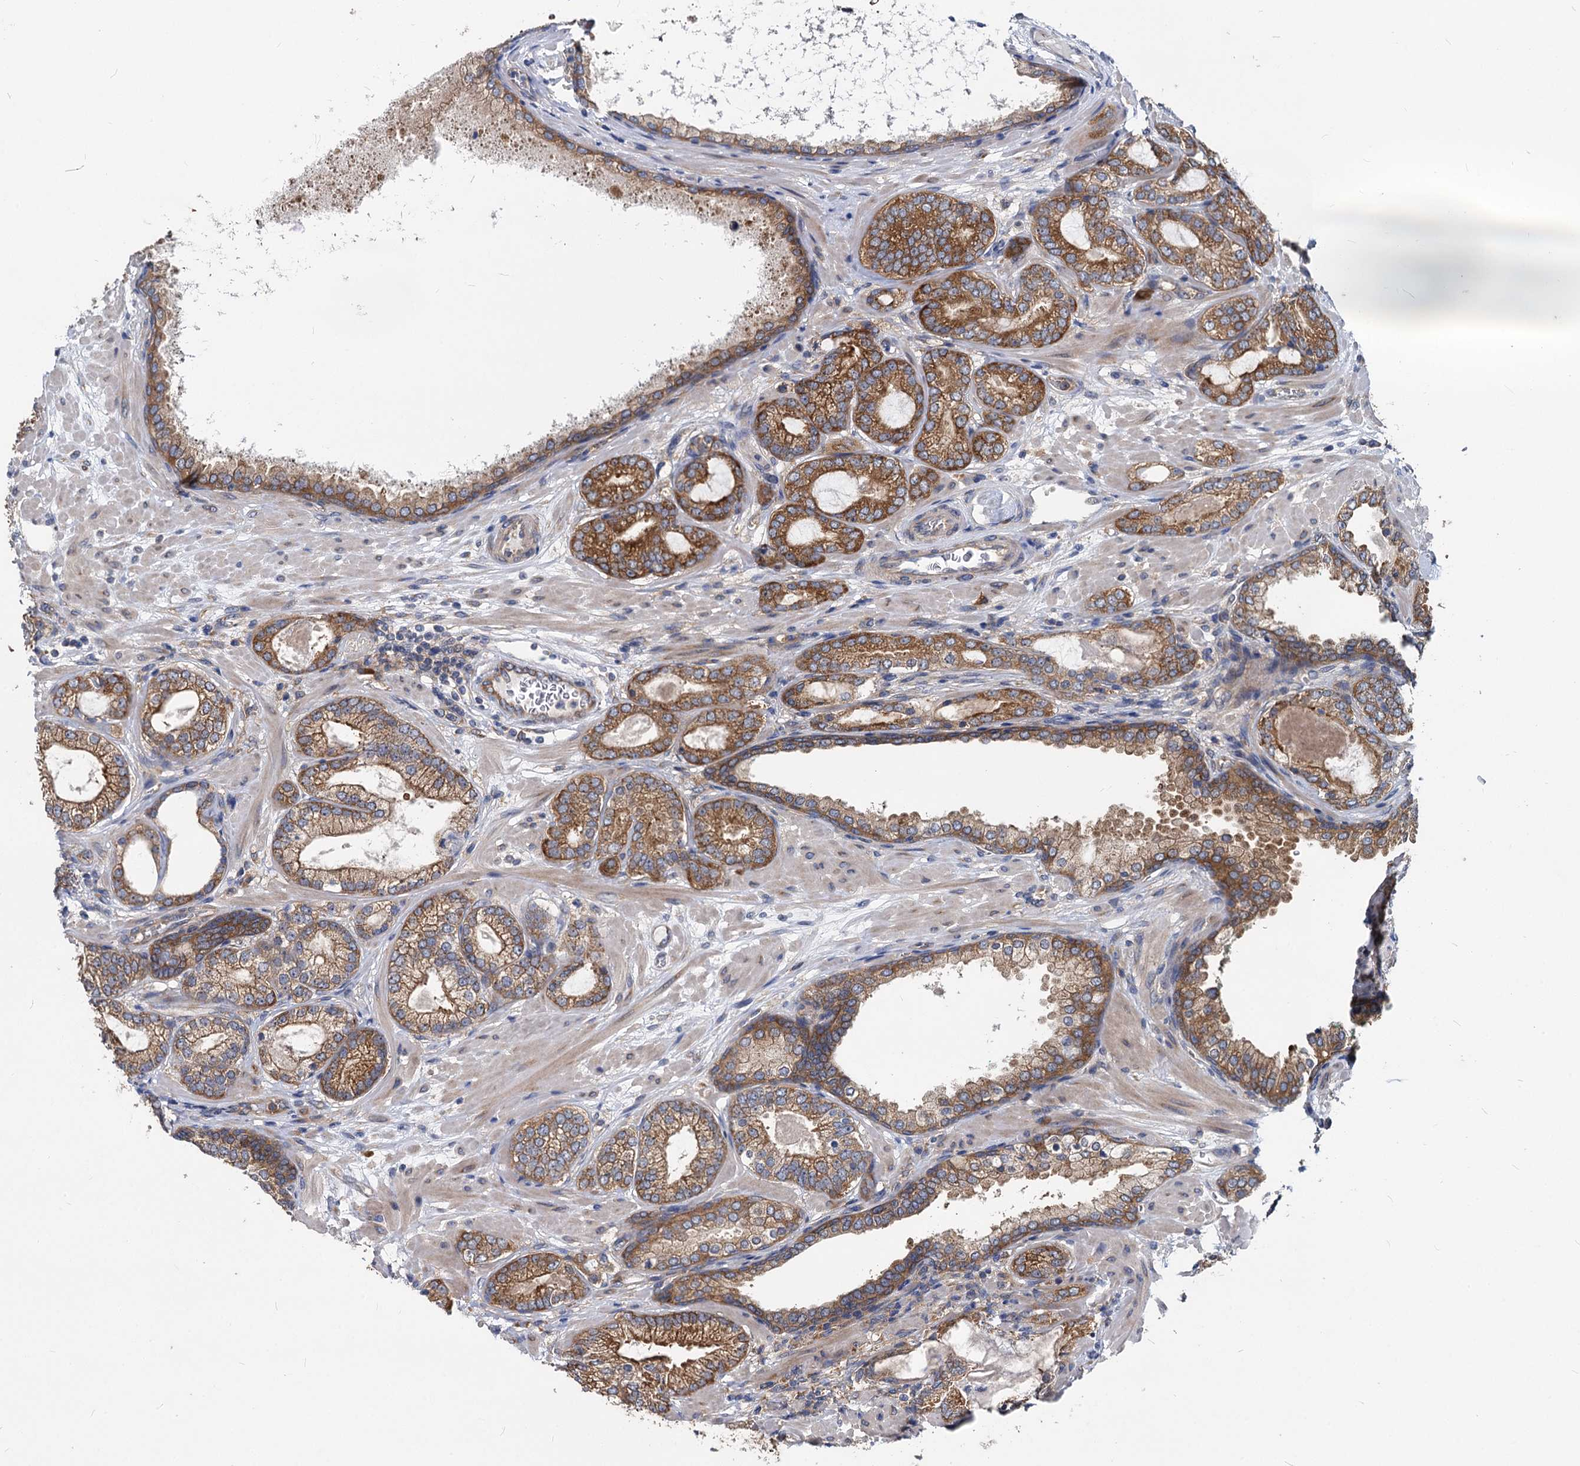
{"staining": {"intensity": "strong", "quantity": ">75%", "location": "cytoplasmic/membranous"}, "tissue": "prostate cancer", "cell_type": "Tumor cells", "image_type": "cancer", "snomed": [{"axis": "morphology", "description": "Adenocarcinoma, High grade"}, {"axis": "topography", "description": "Prostate"}], "caption": "Prostate cancer stained with DAB immunohistochemistry (IHC) reveals high levels of strong cytoplasmic/membranous positivity in approximately >75% of tumor cells.", "gene": "EIF2B2", "patient": {"sex": "male", "age": 60}}